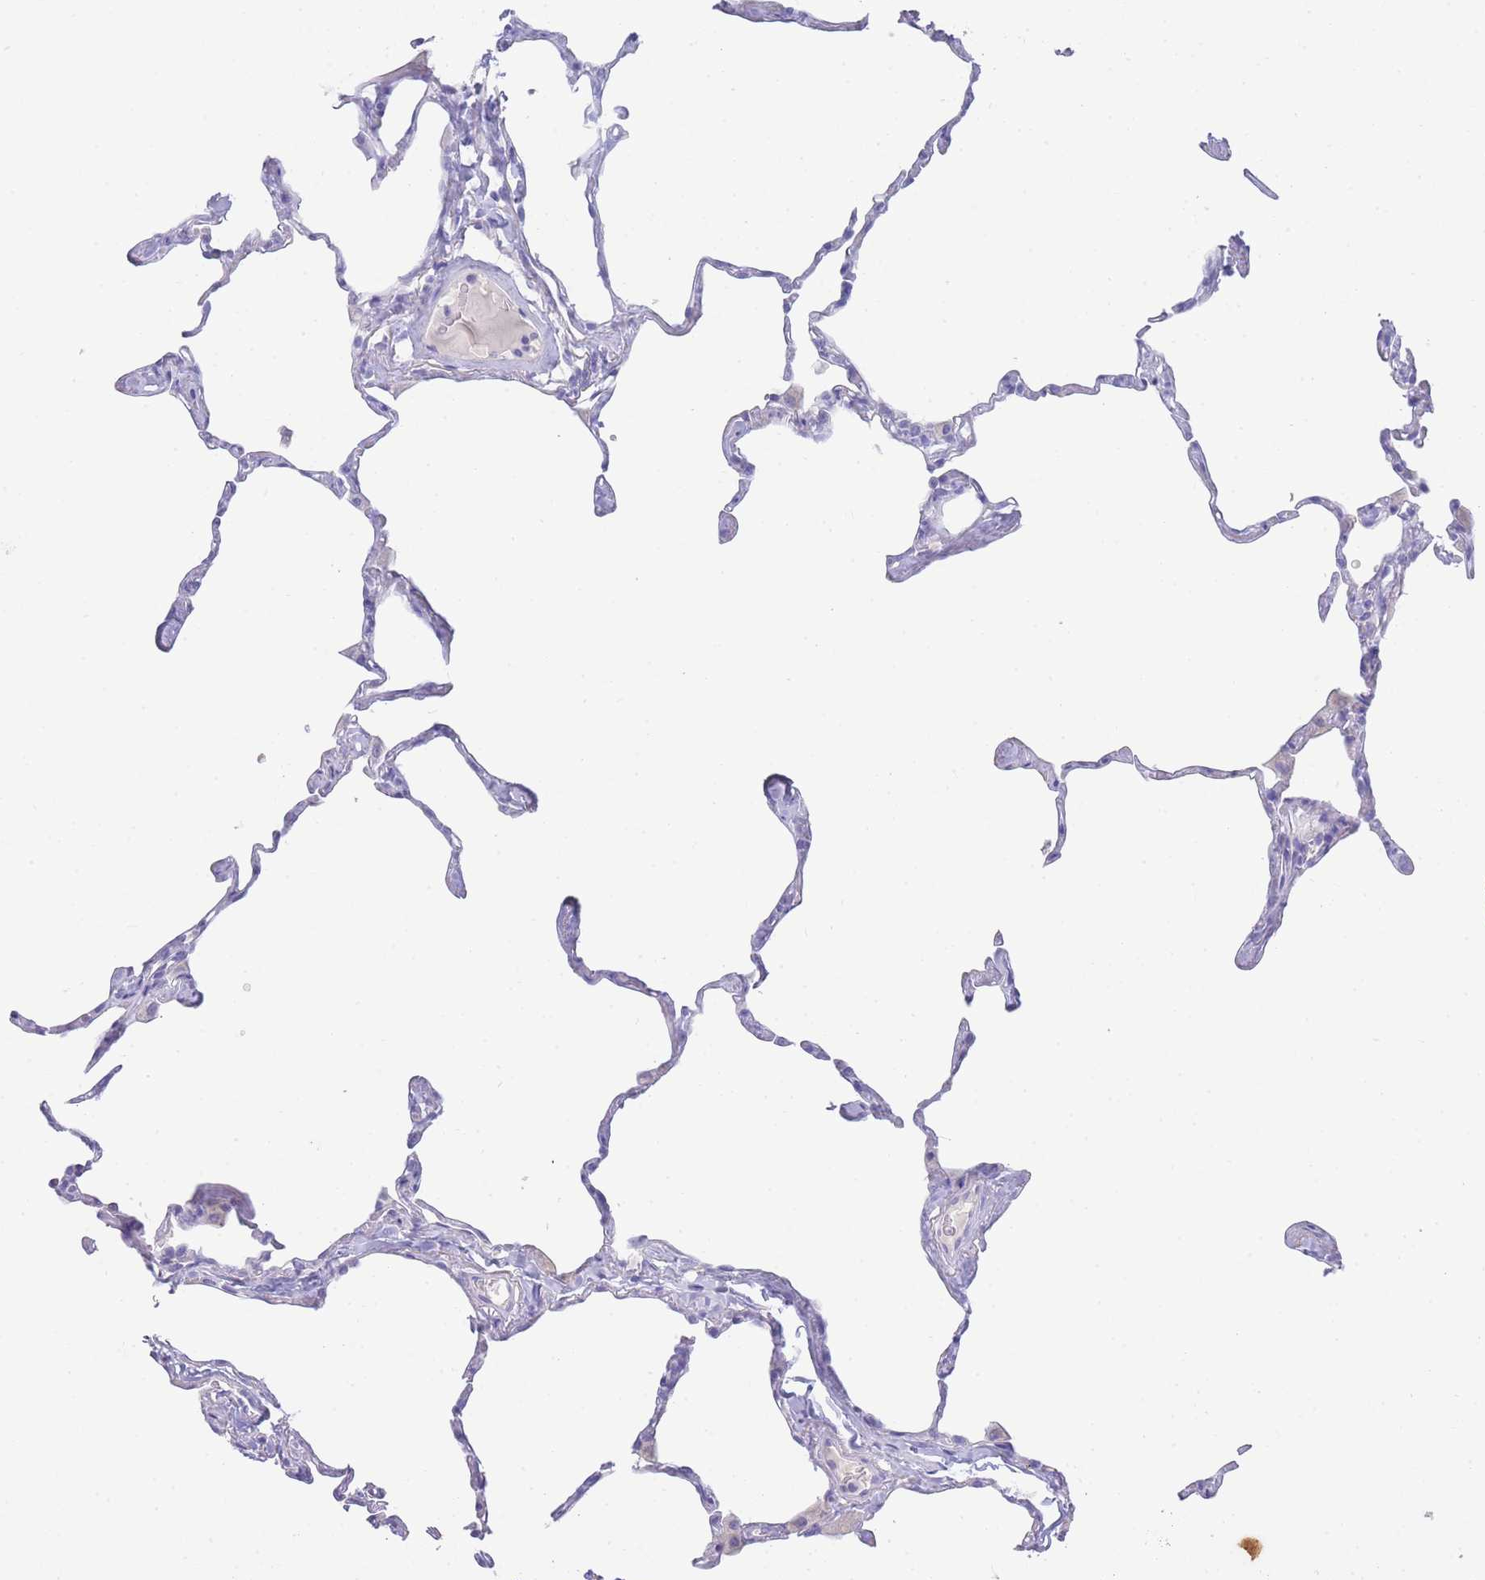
{"staining": {"intensity": "negative", "quantity": "none", "location": "none"}, "tissue": "lung", "cell_type": "Alveolar cells", "image_type": "normal", "snomed": [{"axis": "morphology", "description": "Normal tissue, NOS"}, {"axis": "topography", "description": "Lung"}], "caption": "The photomicrograph reveals no significant positivity in alveolar cells of lung.", "gene": "LRRC37A2", "patient": {"sex": "male", "age": 65}}